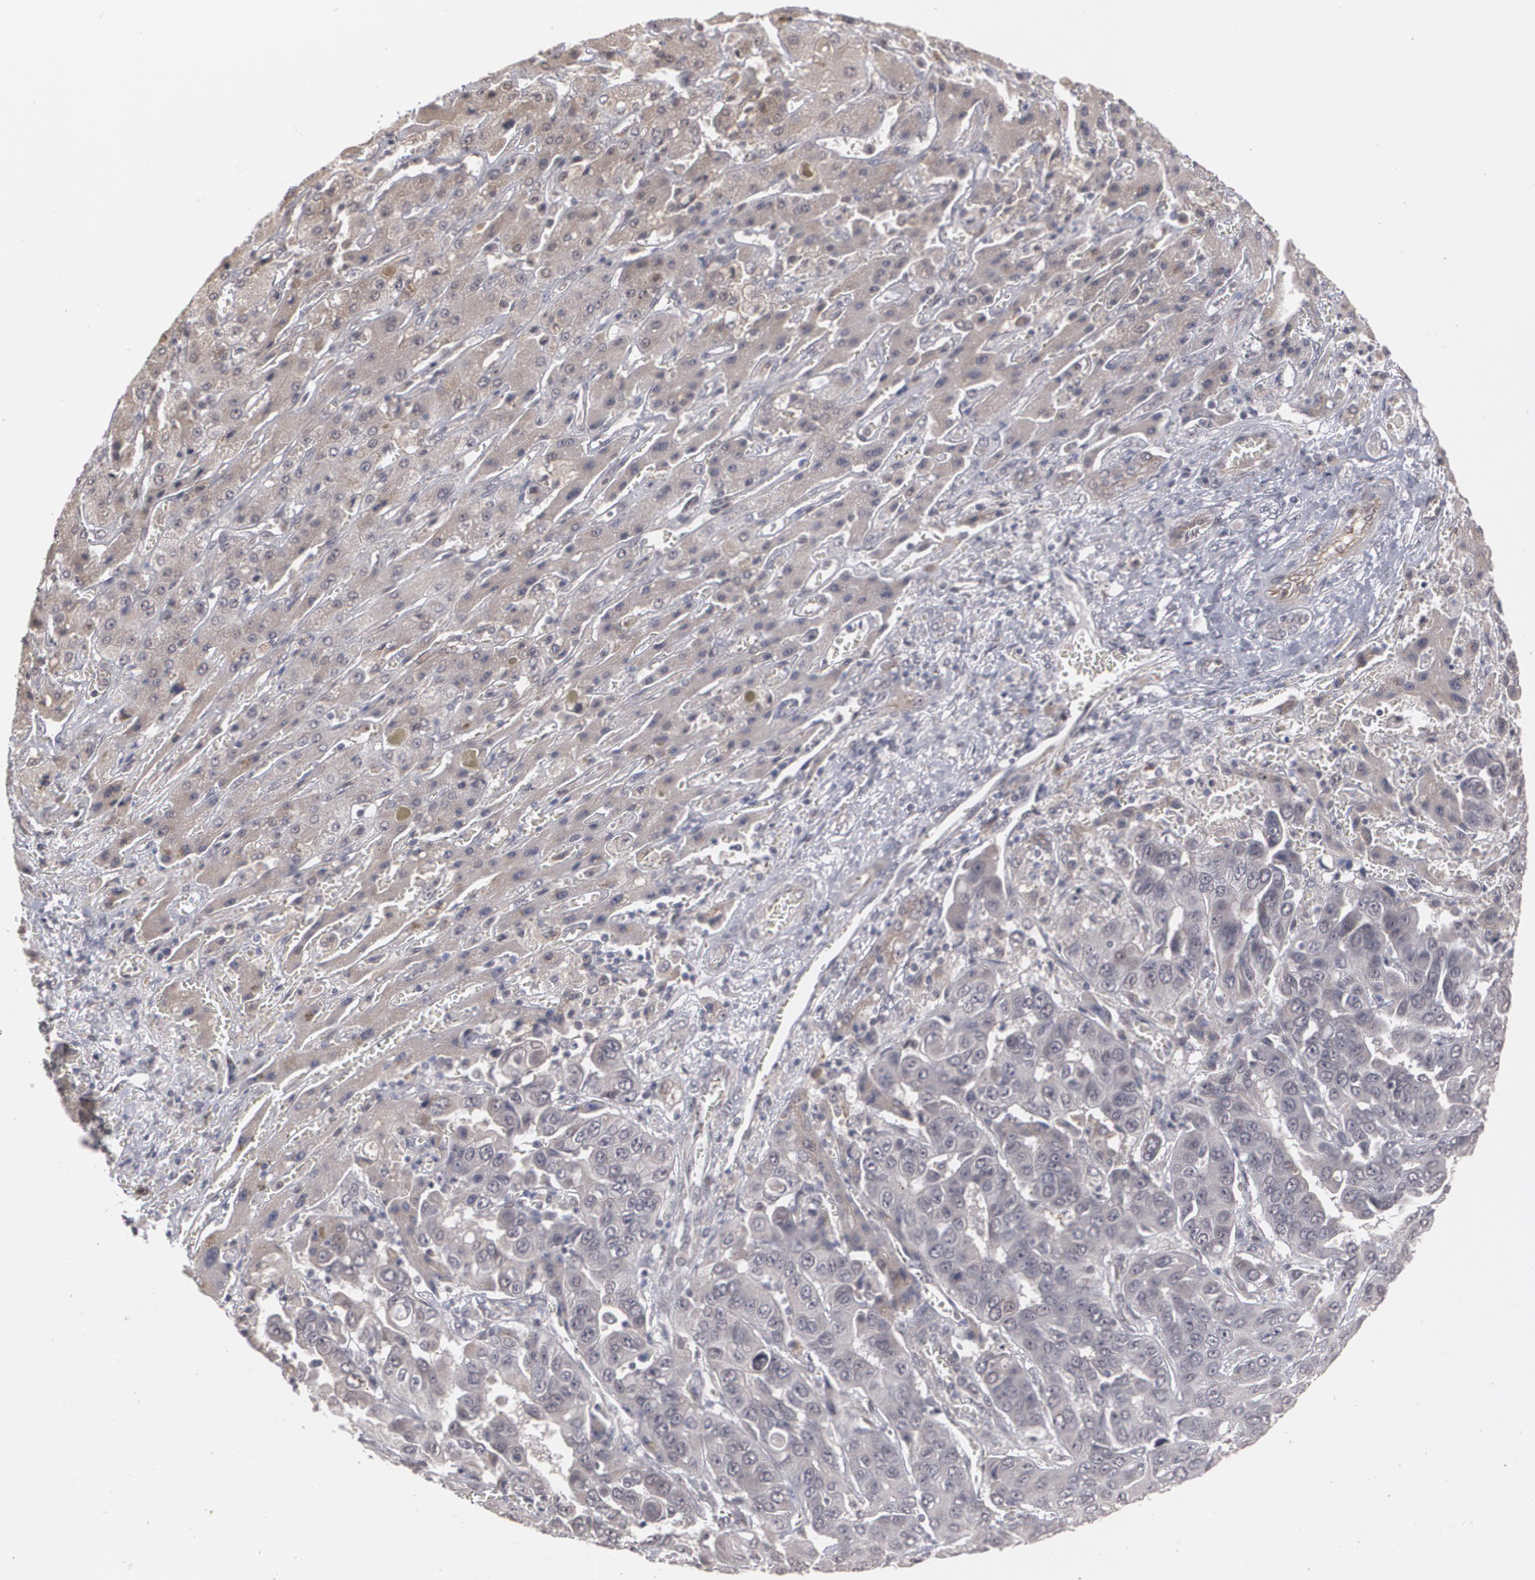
{"staining": {"intensity": "weak", "quantity": ">75%", "location": "cytoplasmic/membranous"}, "tissue": "liver cancer", "cell_type": "Tumor cells", "image_type": "cancer", "snomed": [{"axis": "morphology", "description": "Cholangiocarcinoma"}, {"axis": "topography", "description": "Liver"}], "caption": "The image displays a brown stain indicating the presence of a protein in the cytoplasmic/membranous of tumor cells in liver cancer. (Brightfield microscopy of DAB IHC at high magnification).", "gene": "ZNF75A", "patient": {"sex": "female", "age": 52}}